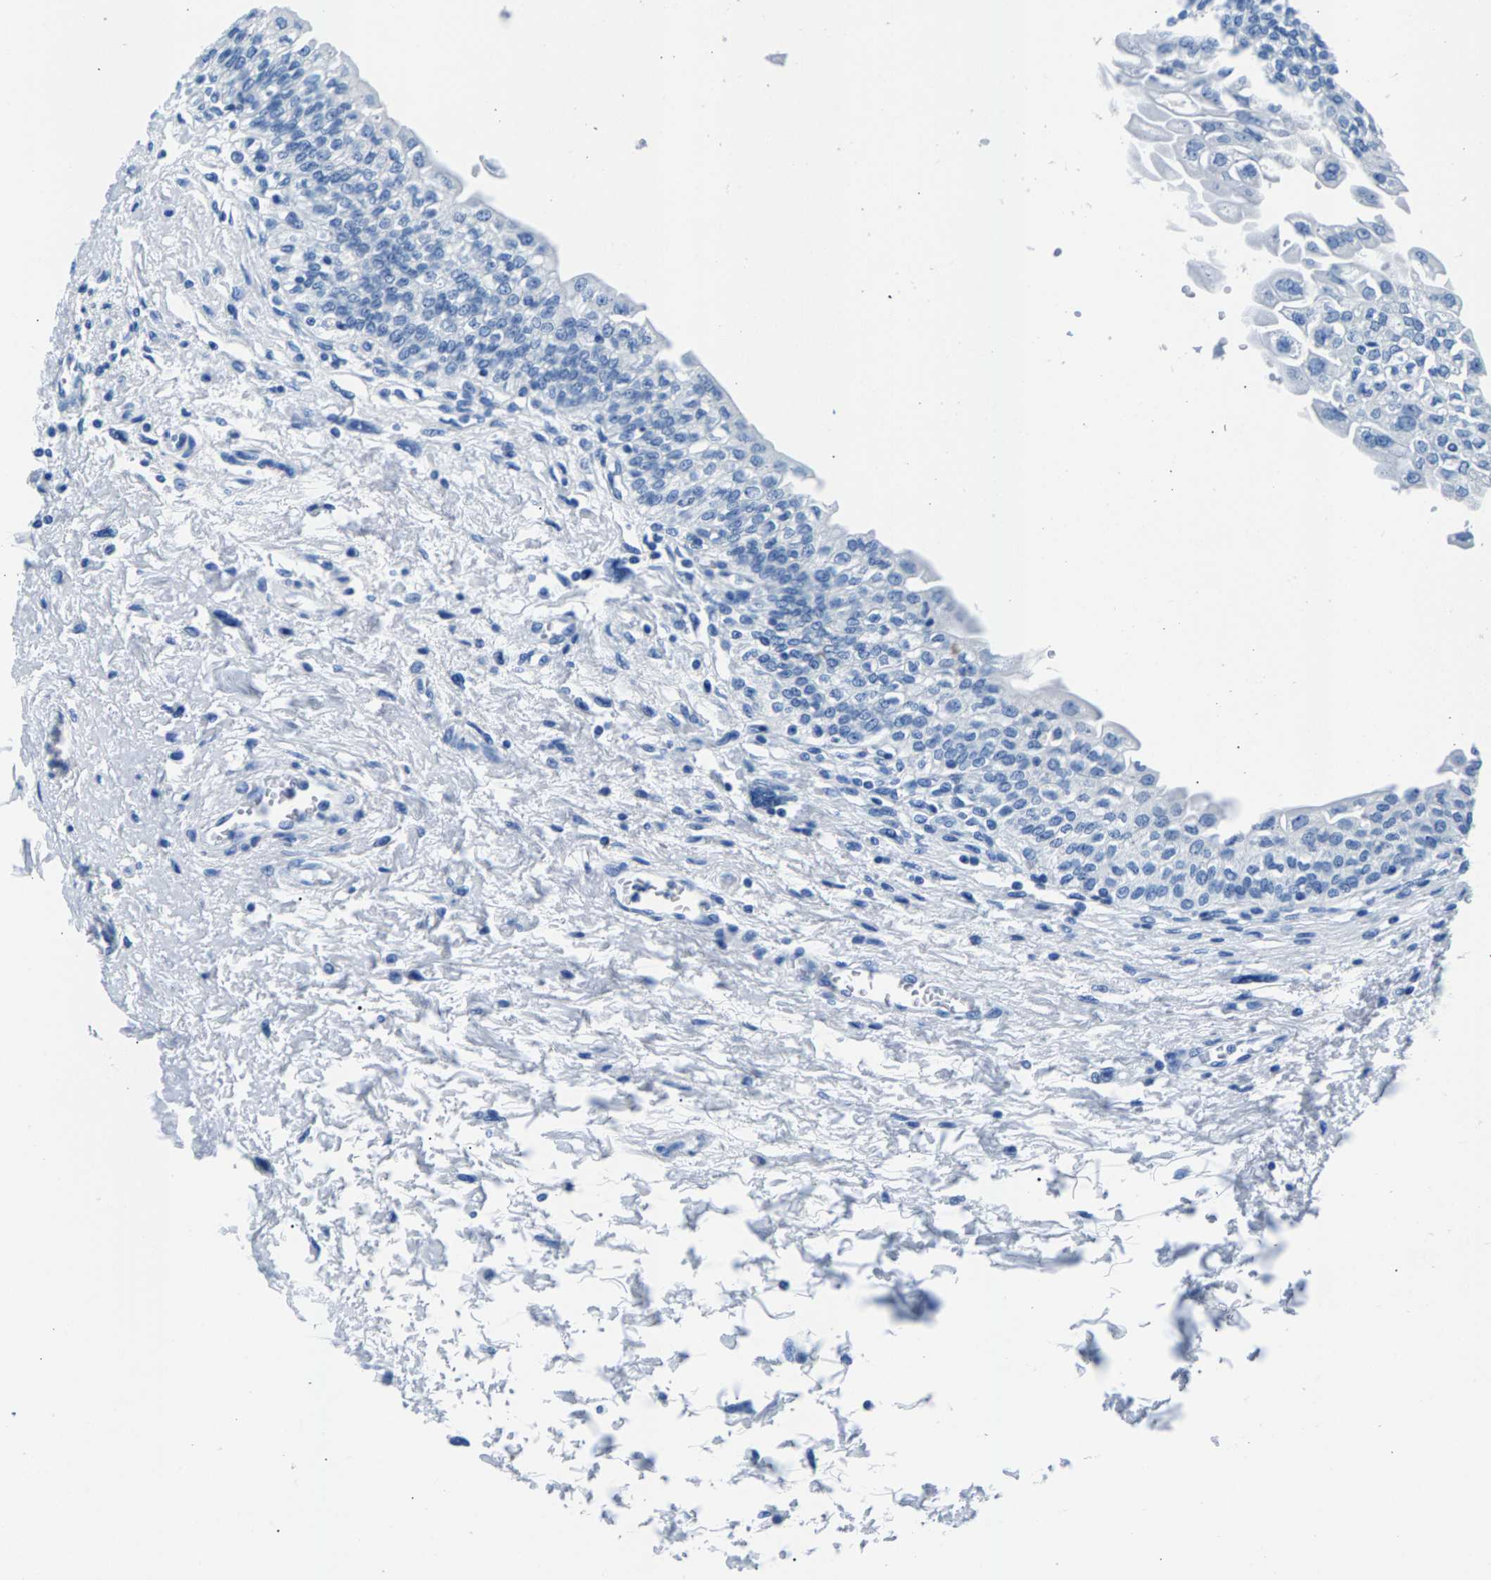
{"staining": {"intensity": "negative", "quantity": "none", "location": "none"}, "tissue": "urinary bladder", "cell_type": "Urothelial cells", "image_type": "normal", "snomed": [{"axis": "morphology", "description": "Normal tissue, NOS"}, {"axis": "topography", "description": "Urinary bladder"}], "caption": "Urinary bladder stained for a protein using IHC reveals no expression urothelial cells.", "gene": "CPS1", "patient": {"sex": "male", "age": 55}}